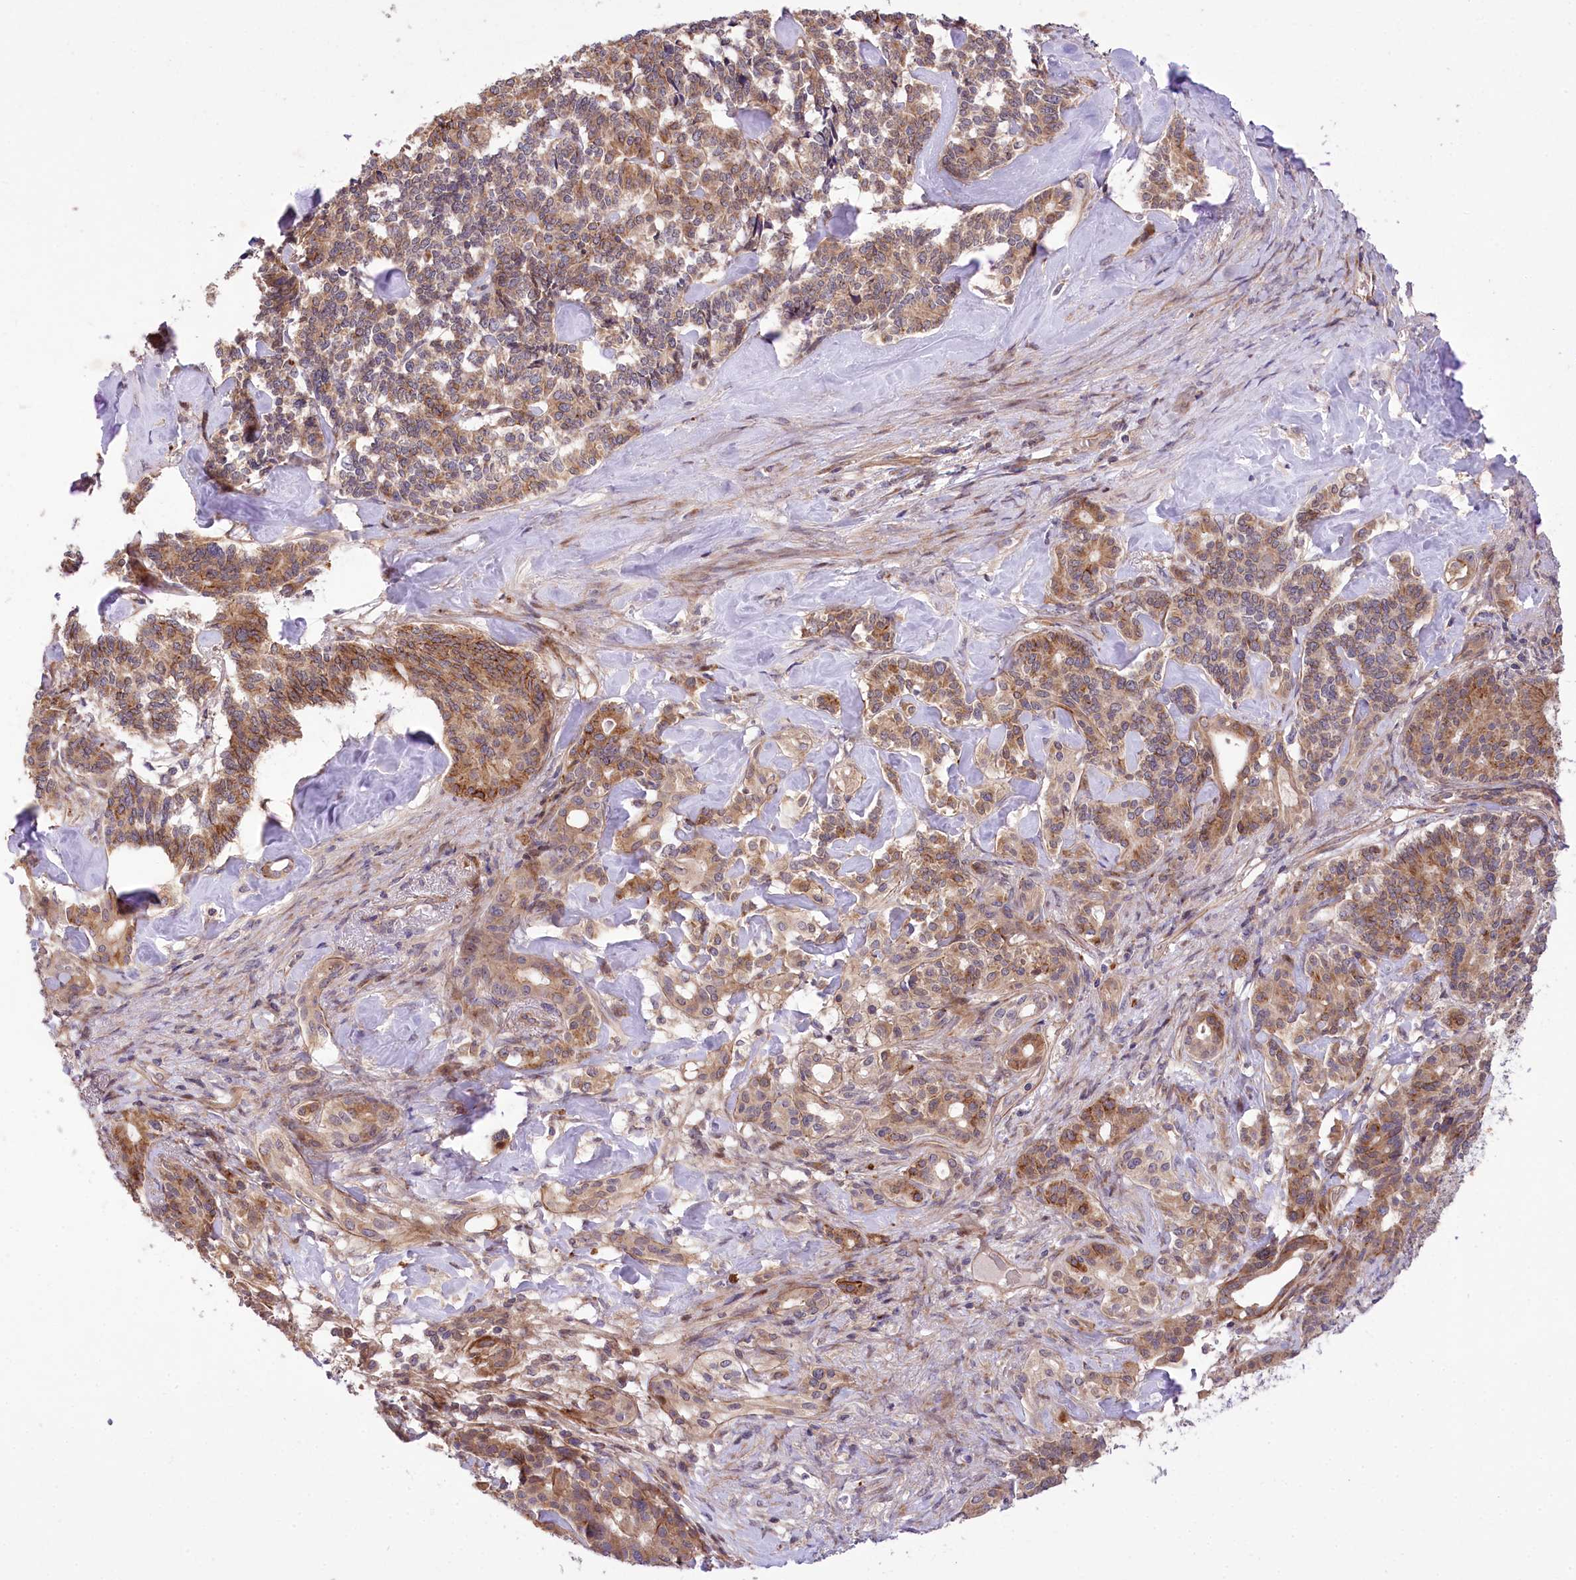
{"staining": {"intensity": "moderate", "quantity": ">75%", "location": "cytoplasmic/membranous"}, "tissue": "pancreatic cancer", "cell_type": "Tumor cells", "image_type": "cancer", "snomed": [{"axis": "morphology", "description": "Adenocarcinoma, NOS"}, {"axis": "topography", "description": "Pancreas"}], "caption": "Tumor cells display medium levels of moderate cytoplasmic/membranous staining in approximately >75% of cells in human pancreatic cancer (adenocarcinoma).", "gene": "TRUB1", "patient": {"sex": "female", "age": 74}}